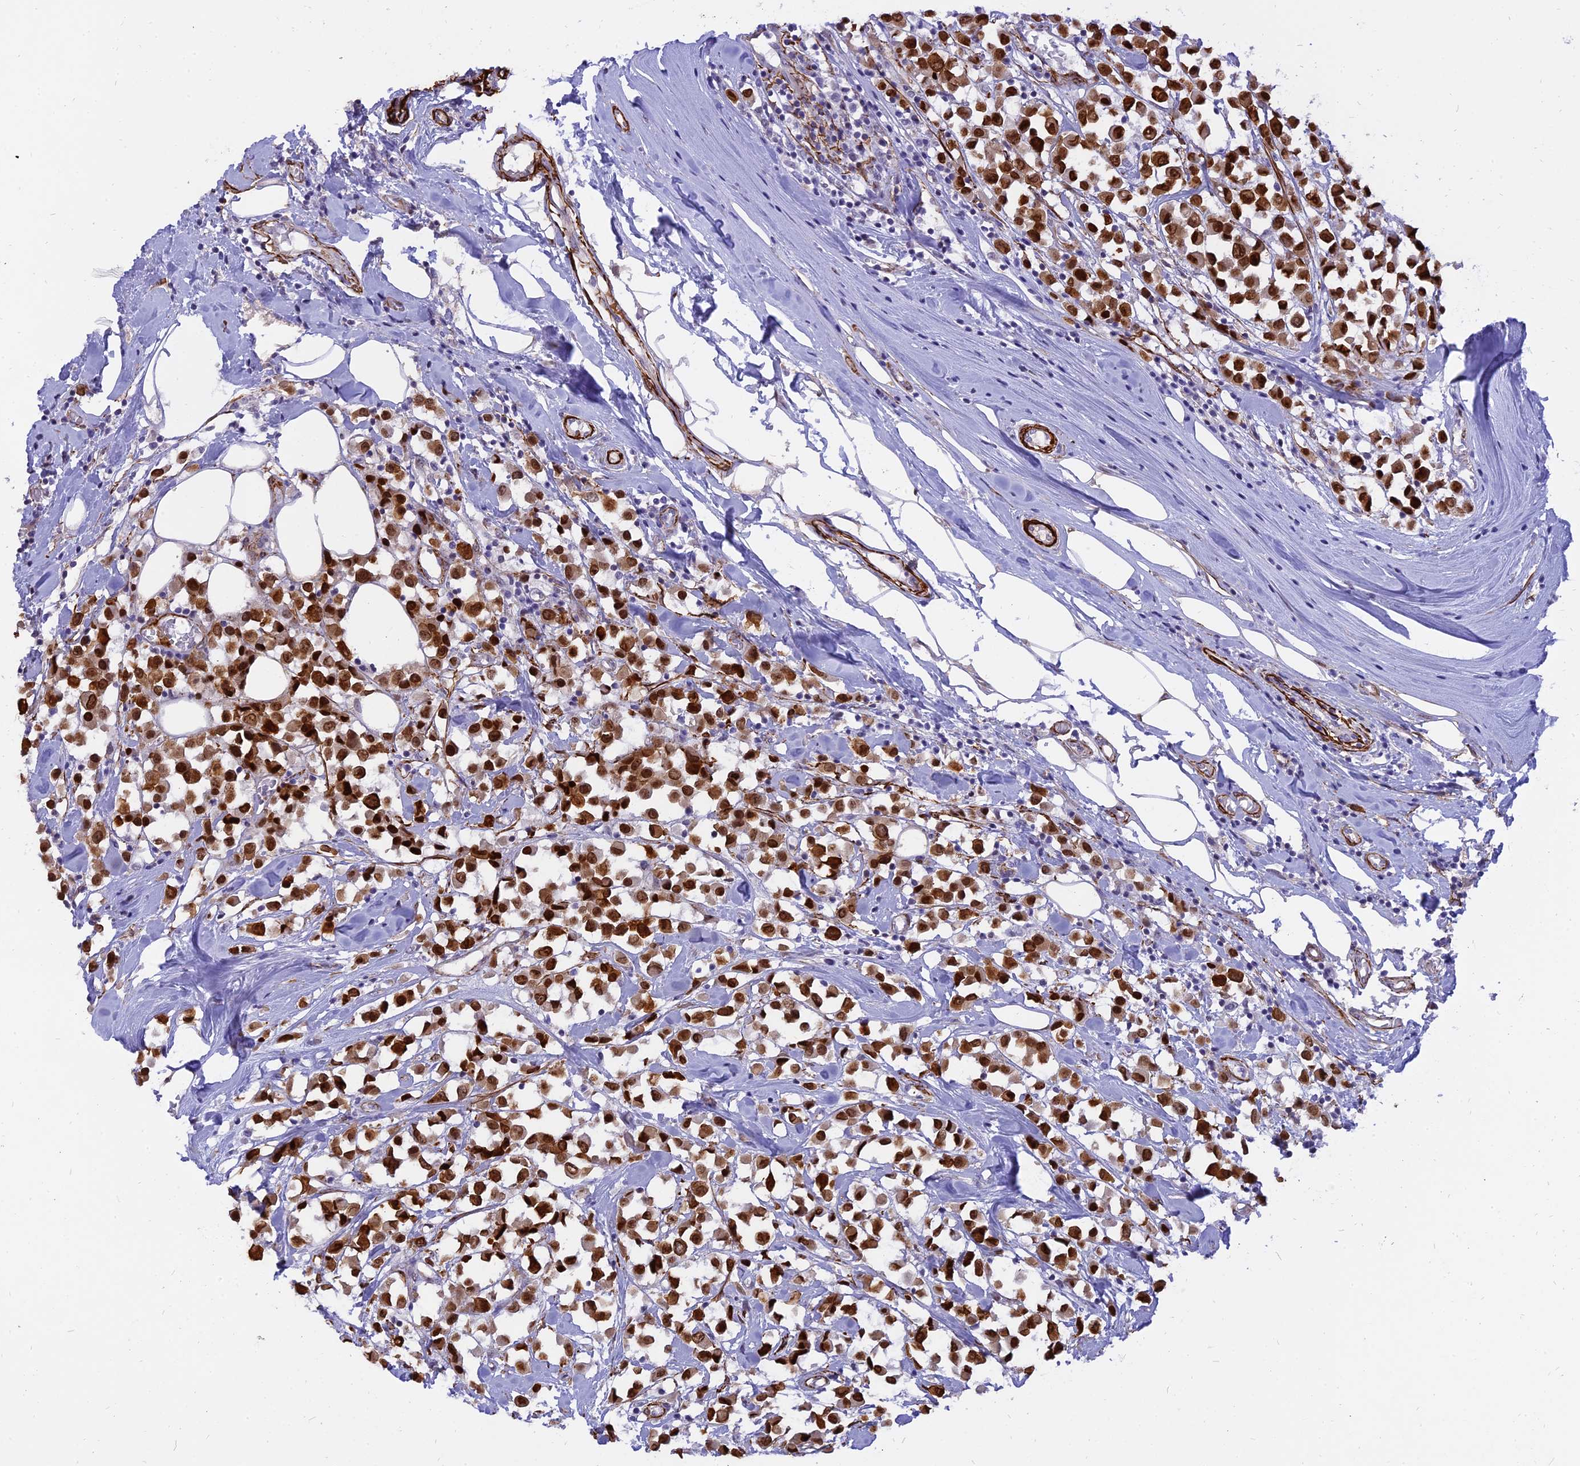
{"staining": {"intensity": "strong", "quantity": ">75%", "location": "nuclear"}, "tissue": "breast cancer", "cell_type": "Tumor cells", "image_type": "cancer", "snomed": [{"axis": "morphology", "description": "Duct carcinoma"}, {"axis": "topography", "description": "Breast"}], "caption": "Immunohistochemistry (IHC) staining of breast cancer (invasive ductal carcinoma), which exhibits high levels of strong nuclear positivity in approximately >75% of tumor cells indicating strong nuclear protein positivity. The staining was performed using DAB (brown) for protein detection and nuclei were counterstained in hematoxylin (blue).", "gene": "CENPV", "patient": {"sex": "female", "age": 61}}